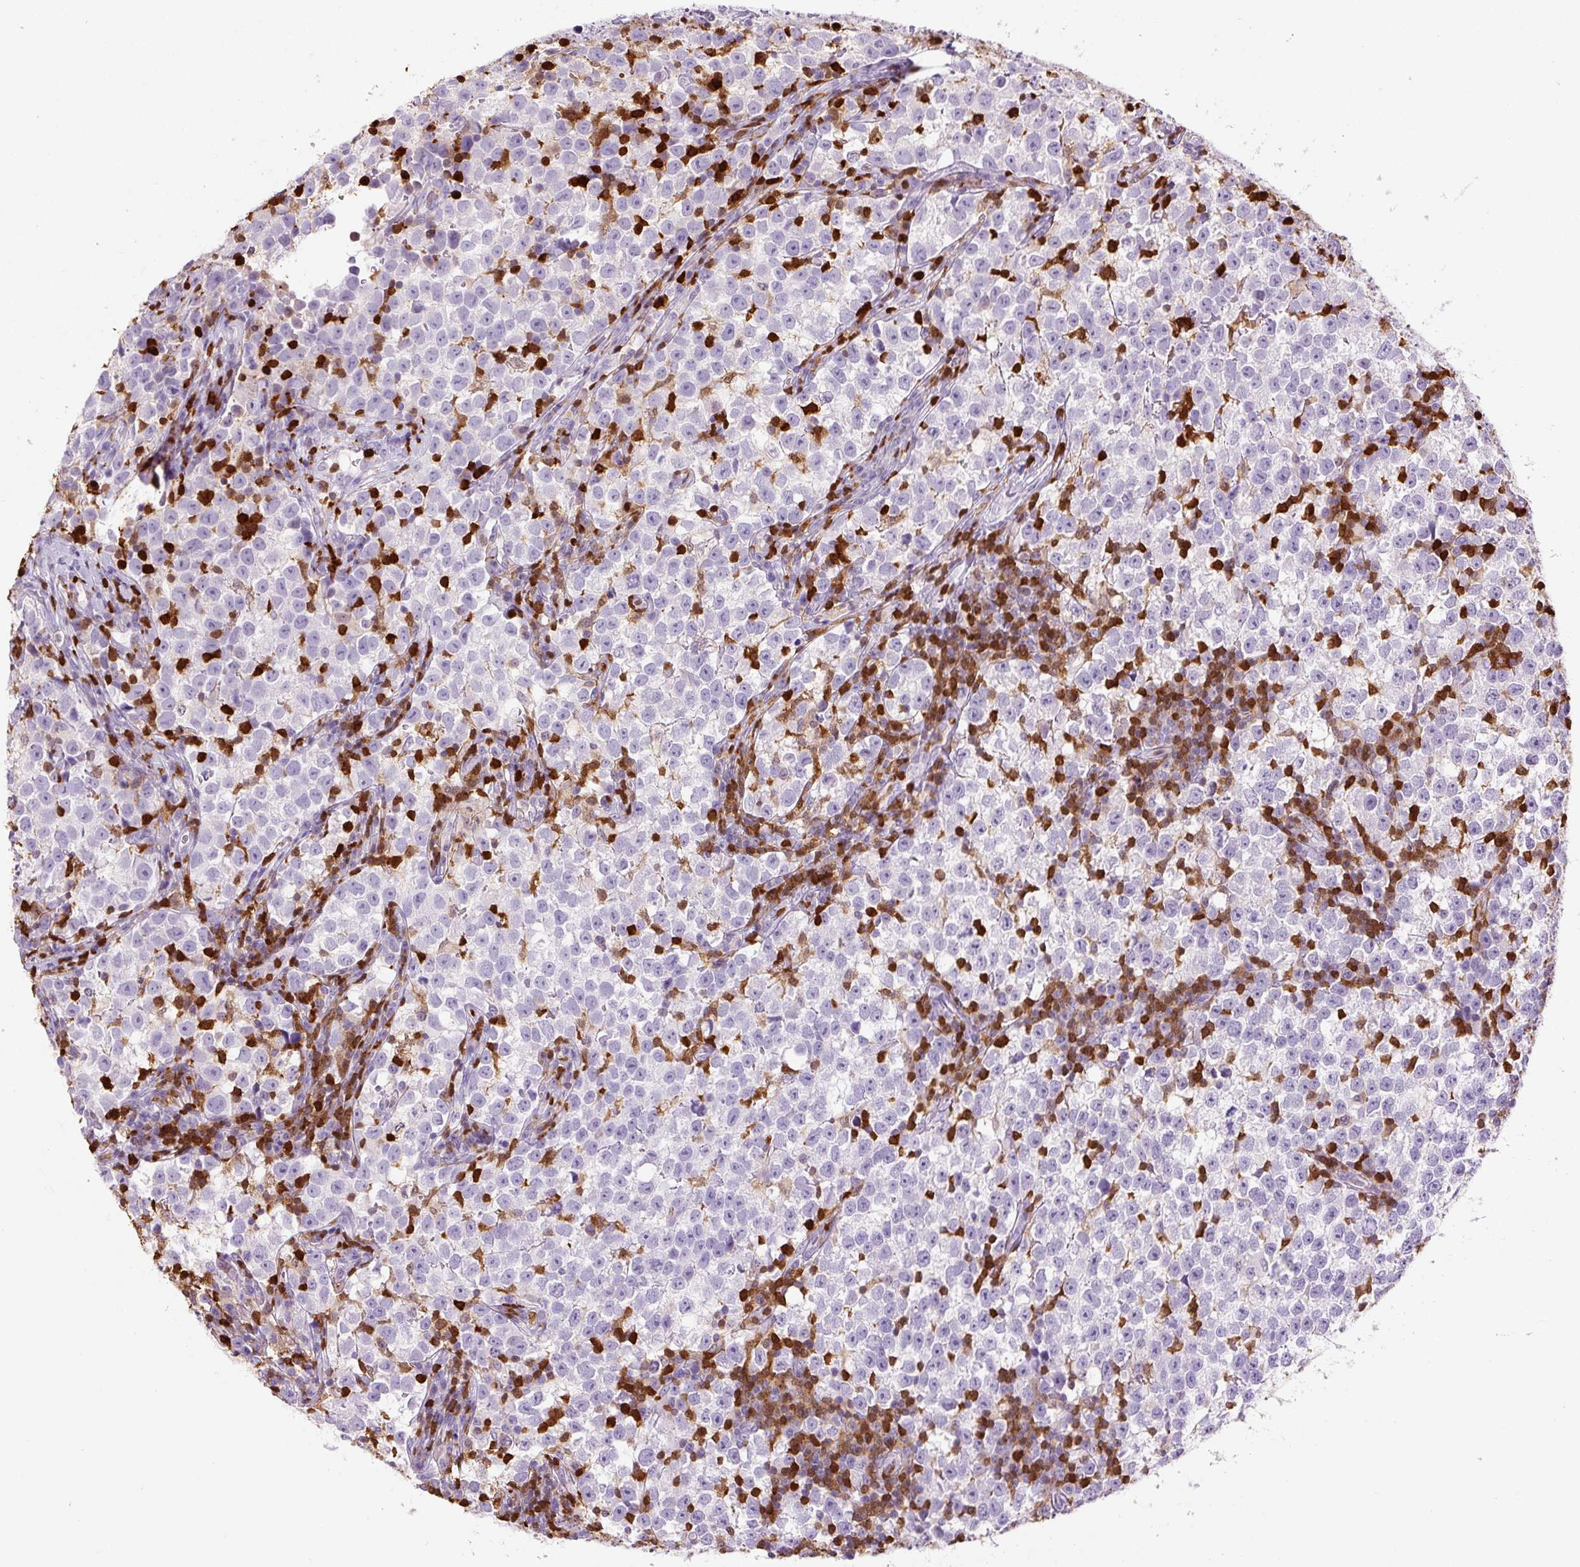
{"staining": {"intensity": "negative", "quantity": "none", "location": "none"}, "tissue": "testis cancer", "cell_type": "Tumor cells", "image_type": "cancer", "snomed": [{"axis": "morphology", "description": "Normal tissue, NOS"}, {"axis": "morphology", "description": "Seminoma, NOS"}, {"axis": "topography", "description": "Testis"}], "caption": "An IHC histopathology image of testis seminoma is shown. There is no staining in tumor cells of testis seminoma.", "gene": "S100A4", "patient": {"sex": "male", "age": 43}}